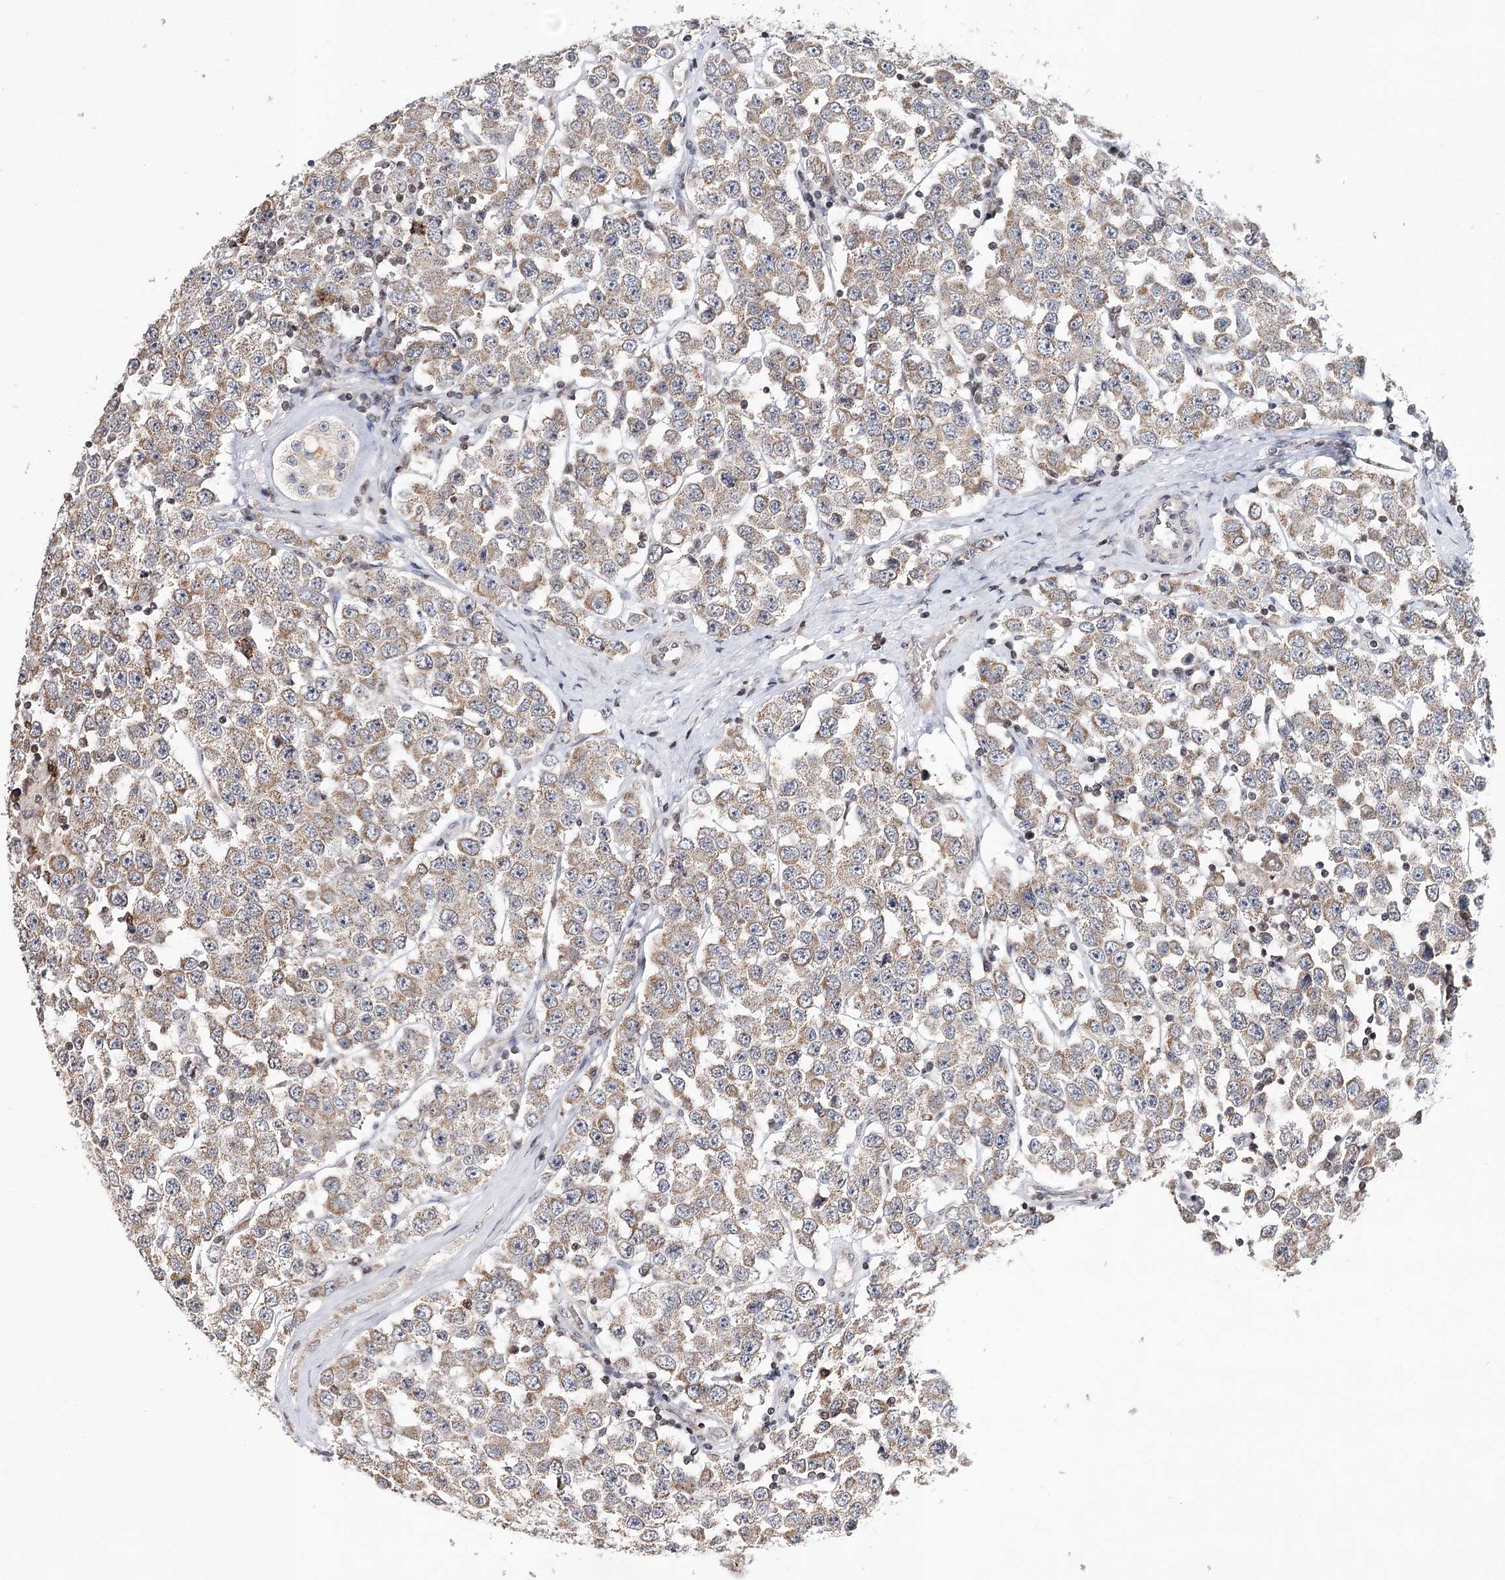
{"staining": {"intensity": "moderate", "quantity": ">75%", "location": "cytoplasmic/membranous"}, "tissue": "testis cancer", "cell_type": "Tumor cells", "image_type": "cancer", "snomed": [{"axis": "morphology", "description": "Seminoma, NOS"}, {"axis": "topography", "description": "Testis"}], "caption": "The photomicrograph exhibits immunohistochemical staining of testis cancer (seminoma). There is moderate cytoplasmic/membranous expression is seen in about >75% of tumor cells.", "gene": "ICOS", "patient": {"sex": "male", "age": 28}}